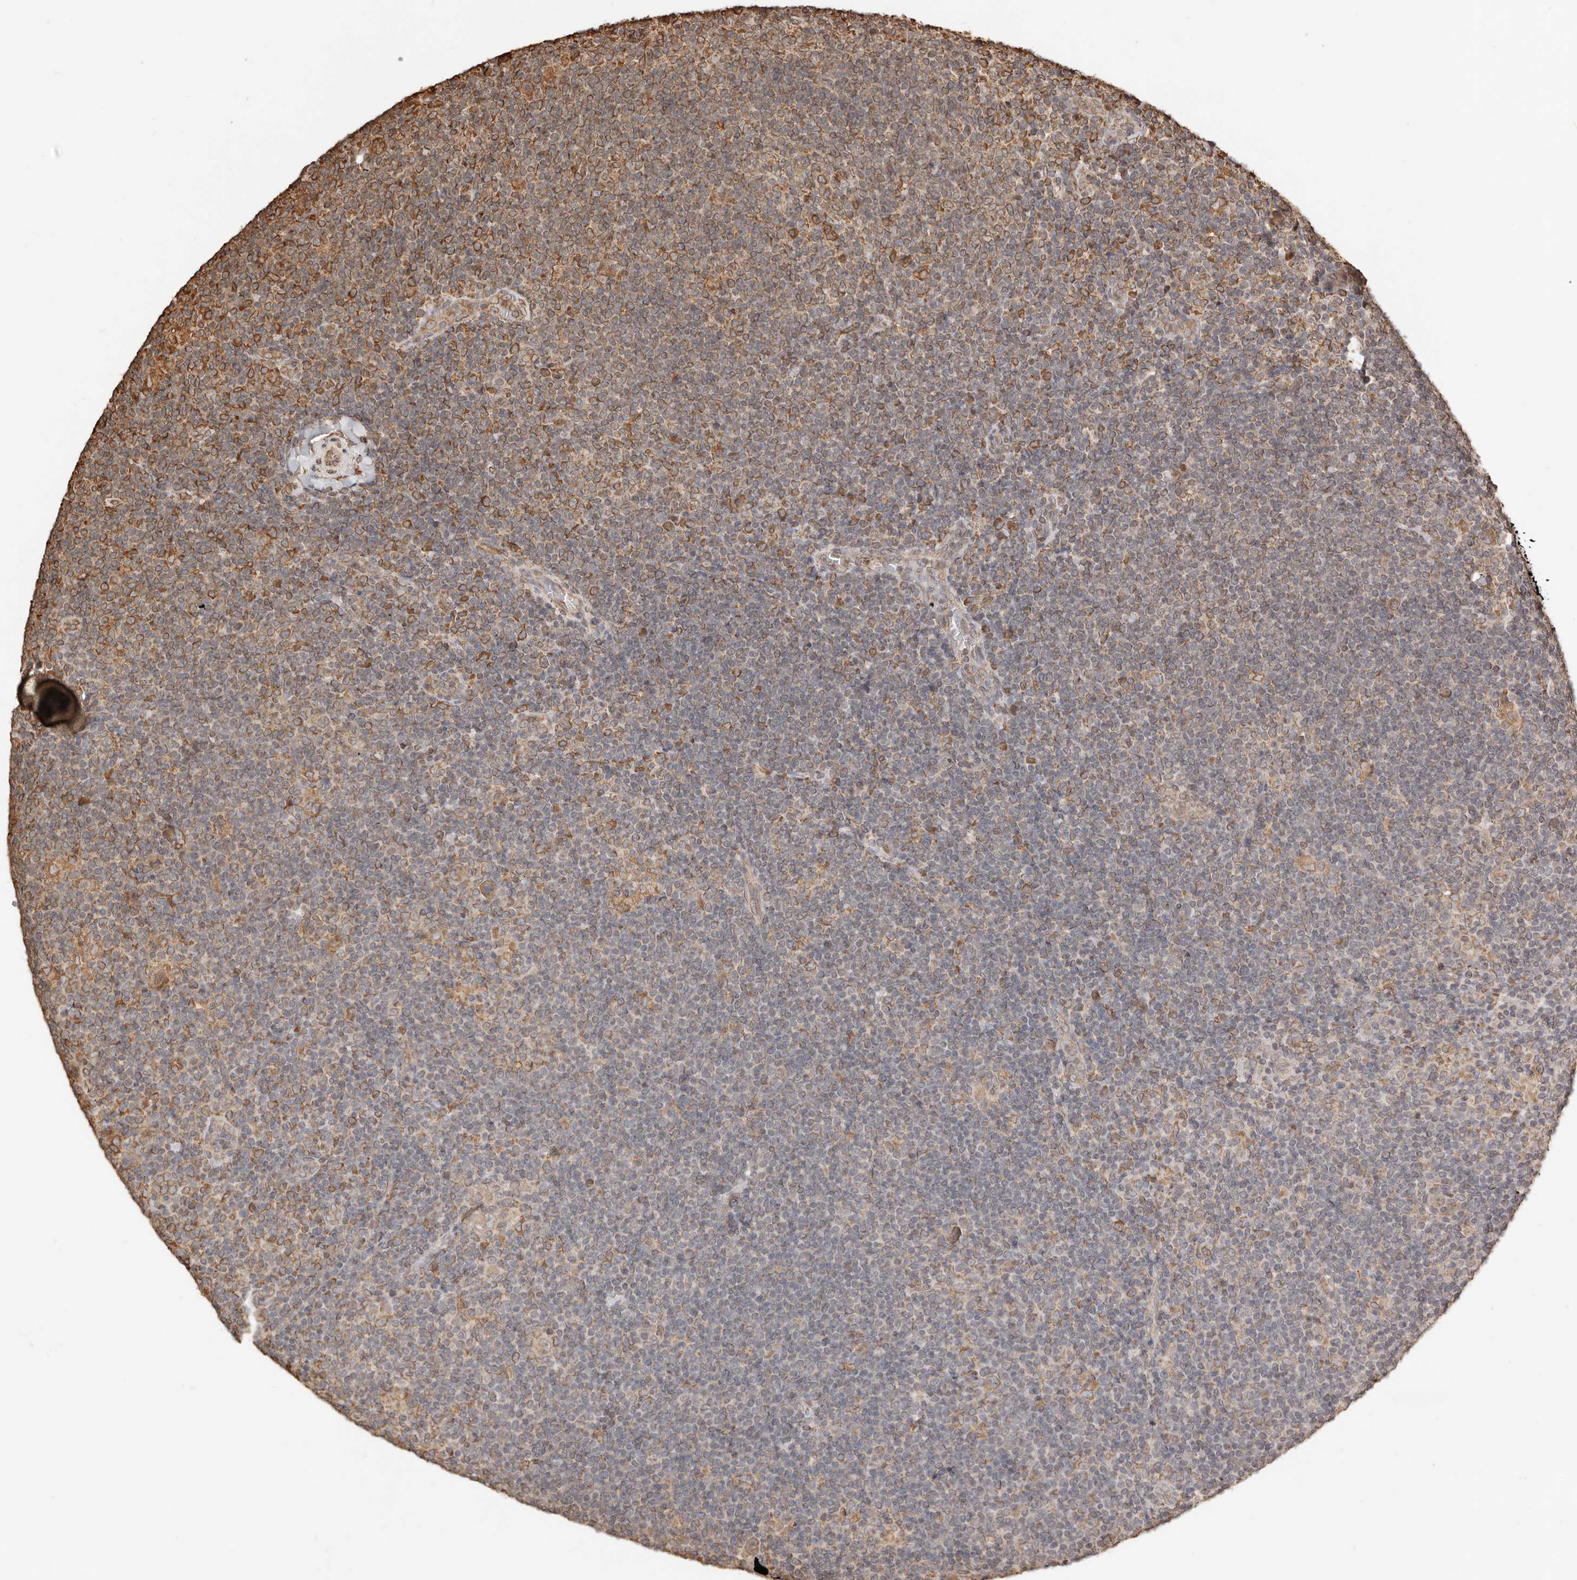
{"staining": {"intensity": "moderate", "quantity": ">75%", "location": "cytoplasmic/membranous"}, "tissue": "lymphoma", "cell_type": "Tumor cells", "image_type": "cancer", "snomed": [{"axis": "morphology", "description": "Hodgkin's disease, NOS"}, {"axis": "topography", "description": "Lymph node"}], "caption": "This image reveals immunohistochemistry staining of human Hodgkin's disease, with medium moderate cytoplasmic/membranous expression in approximately >75% of tumor cells.", "gene": "ARHGEF10L", "patient": {"sex": "female", "age": 57}}